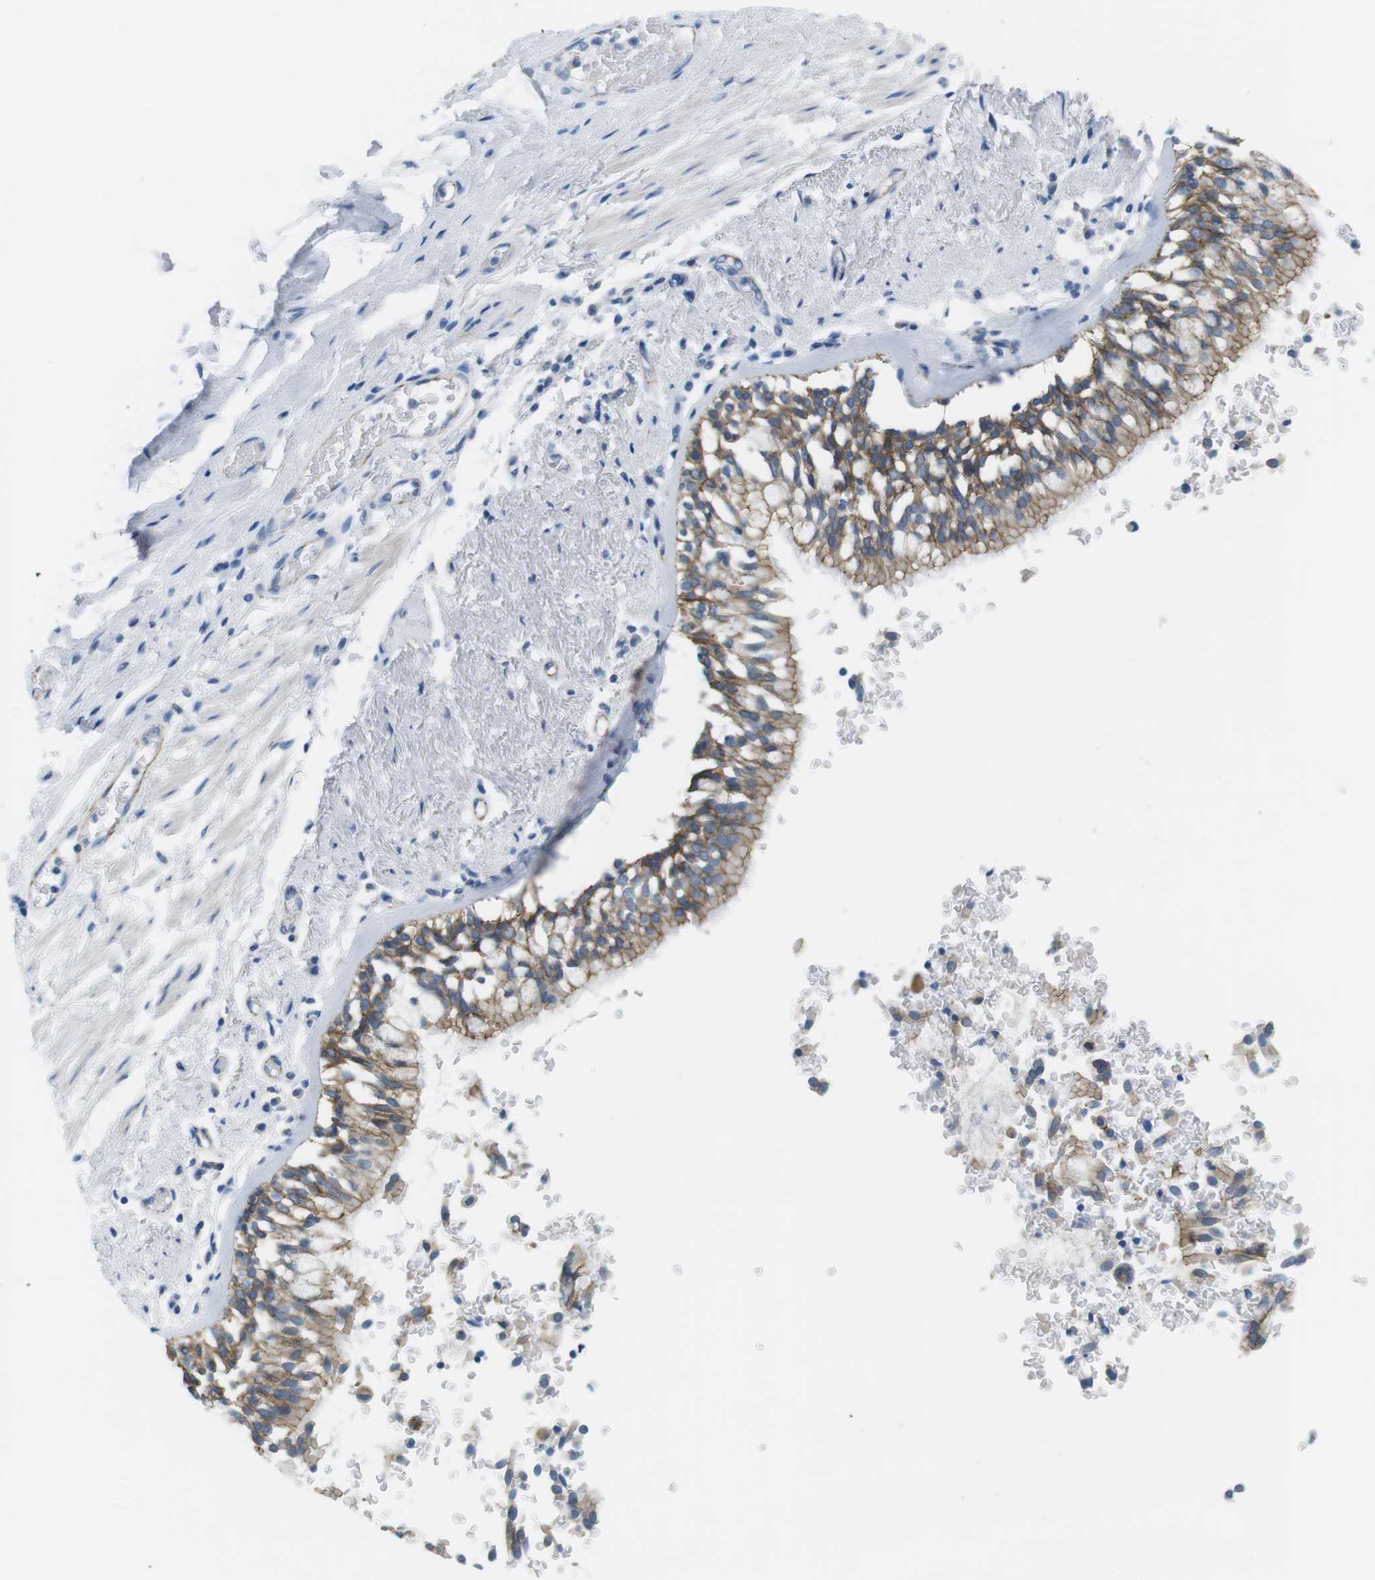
{"staining": {"intensity": "moderate", "quantity": ">75%", "location": "cytoplasmic/membranous"}, "tissue": "bronchus", "cell_type": "Respiratory epithelial cells", "image_type": "normal", "snomed": [{"axis": "morphology", "description": "Normal tissue, NOS"}, {"axis": "morphology", "description": "Adenocarcinoma, NOS"}, {"axis": "topography", "description": "Bronchus"}, {"axis": "topography", "description": "Lung"}], "caption": "IHC (DAB) staining of normal human bronchus exhibits moderate cytoplasmic/membranous protein expression in about >75% of respiratory epithelial cells.", "gene": "SLC6A6", "patient": {"sex": "male", "age": 71}}